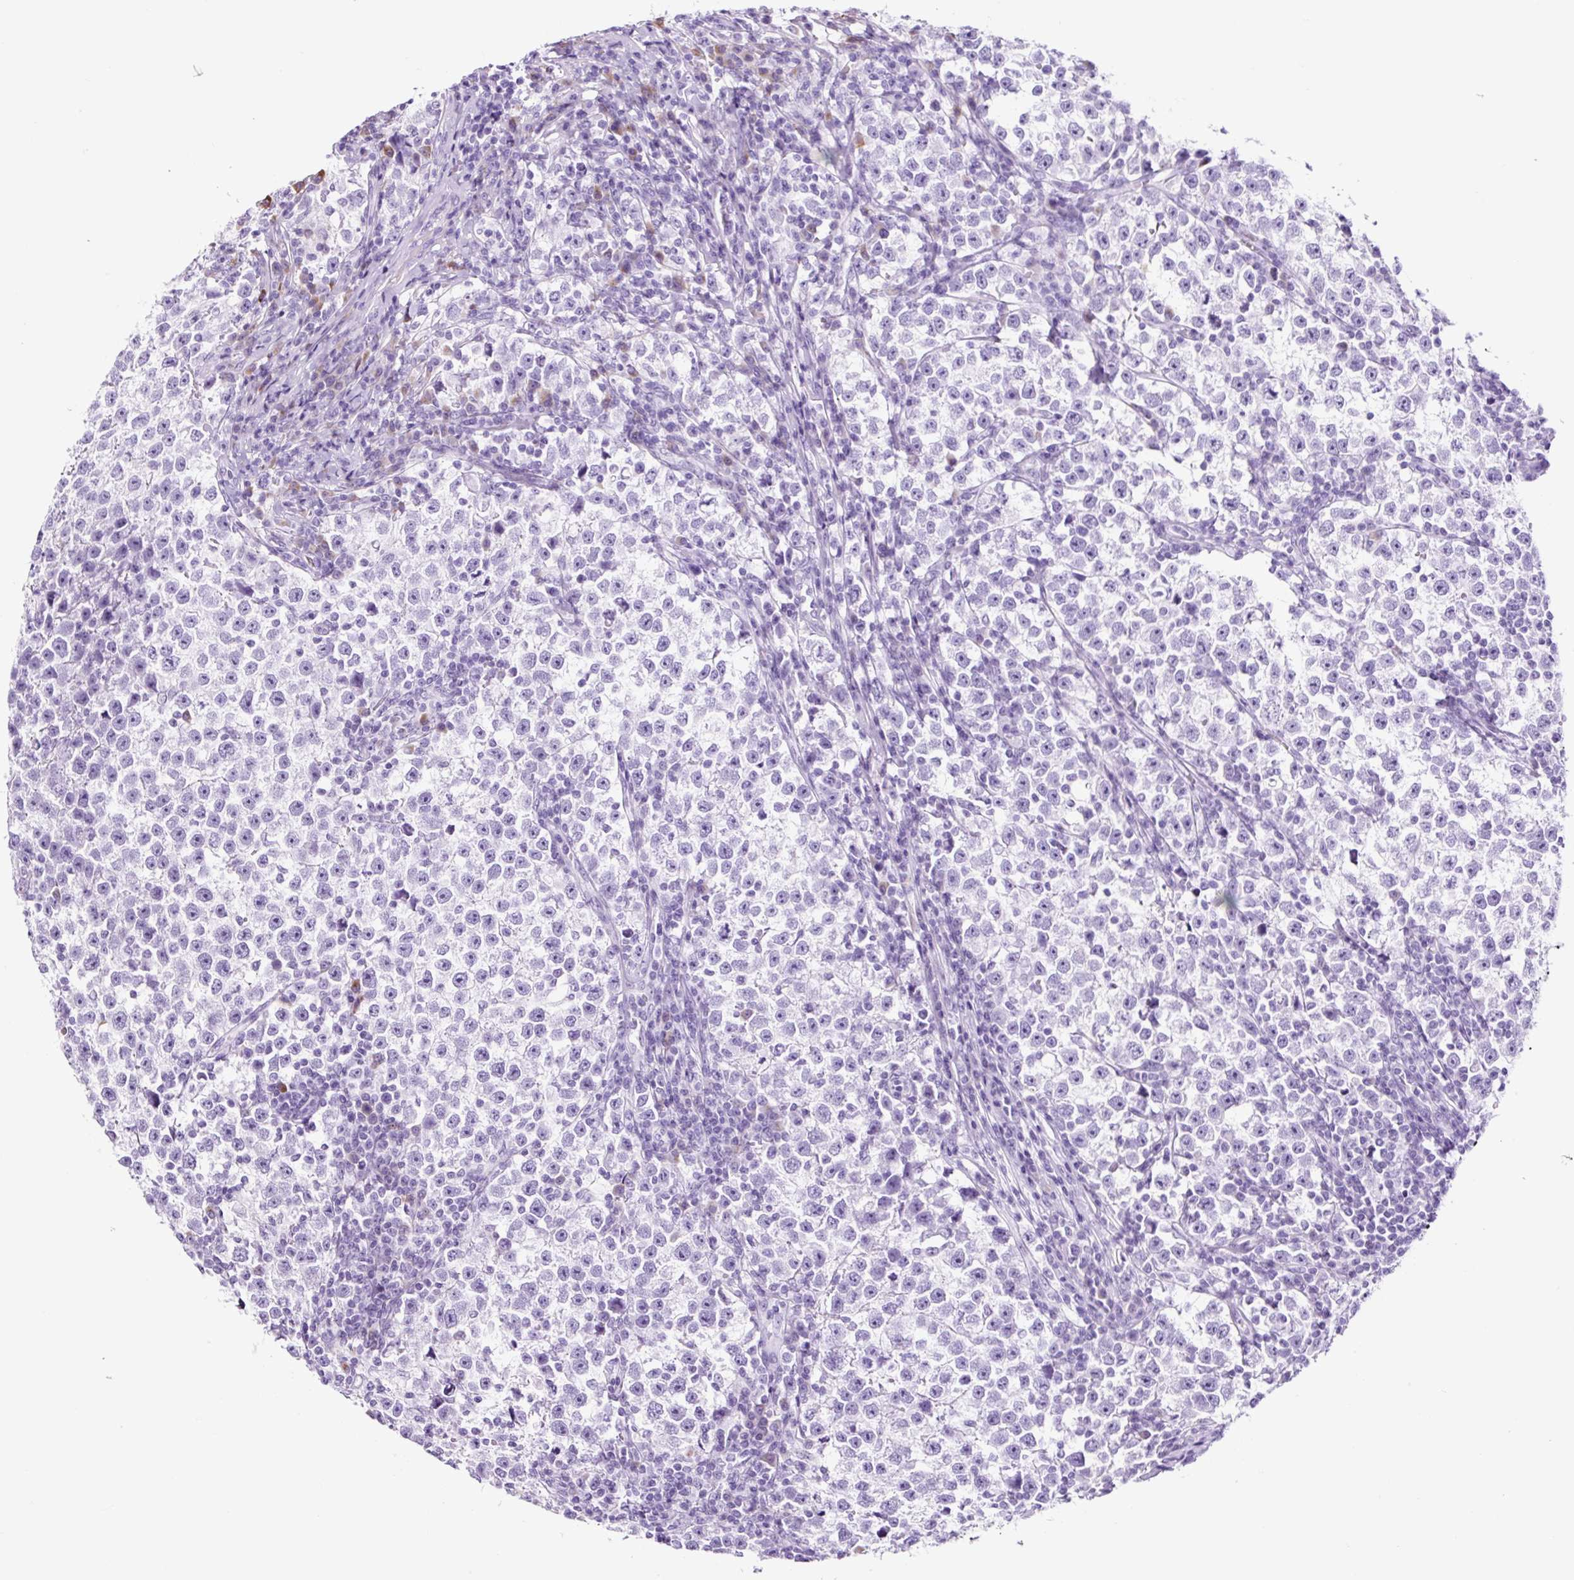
{"staining": {"intensity": "negative", "quantity": "none", "location": "none"}, "tissue": "testis cancer", "cell_type": "Tumor cells", "image_type": "cancer", "snomed": [{"axis": "morphology", "description": "Normal tissue, NOS"}, {"axis": "morphology", "description": "Seminoma, NOS"}, {"axis": "topography", "description": "Testis"}], "caption": "A high-resolution image shows IHC staining of testis seminoma, which exhibits no significant staining in tumor cells.", "gene": "RNF212B", "patient": {"sex": "male", "age": 43}}